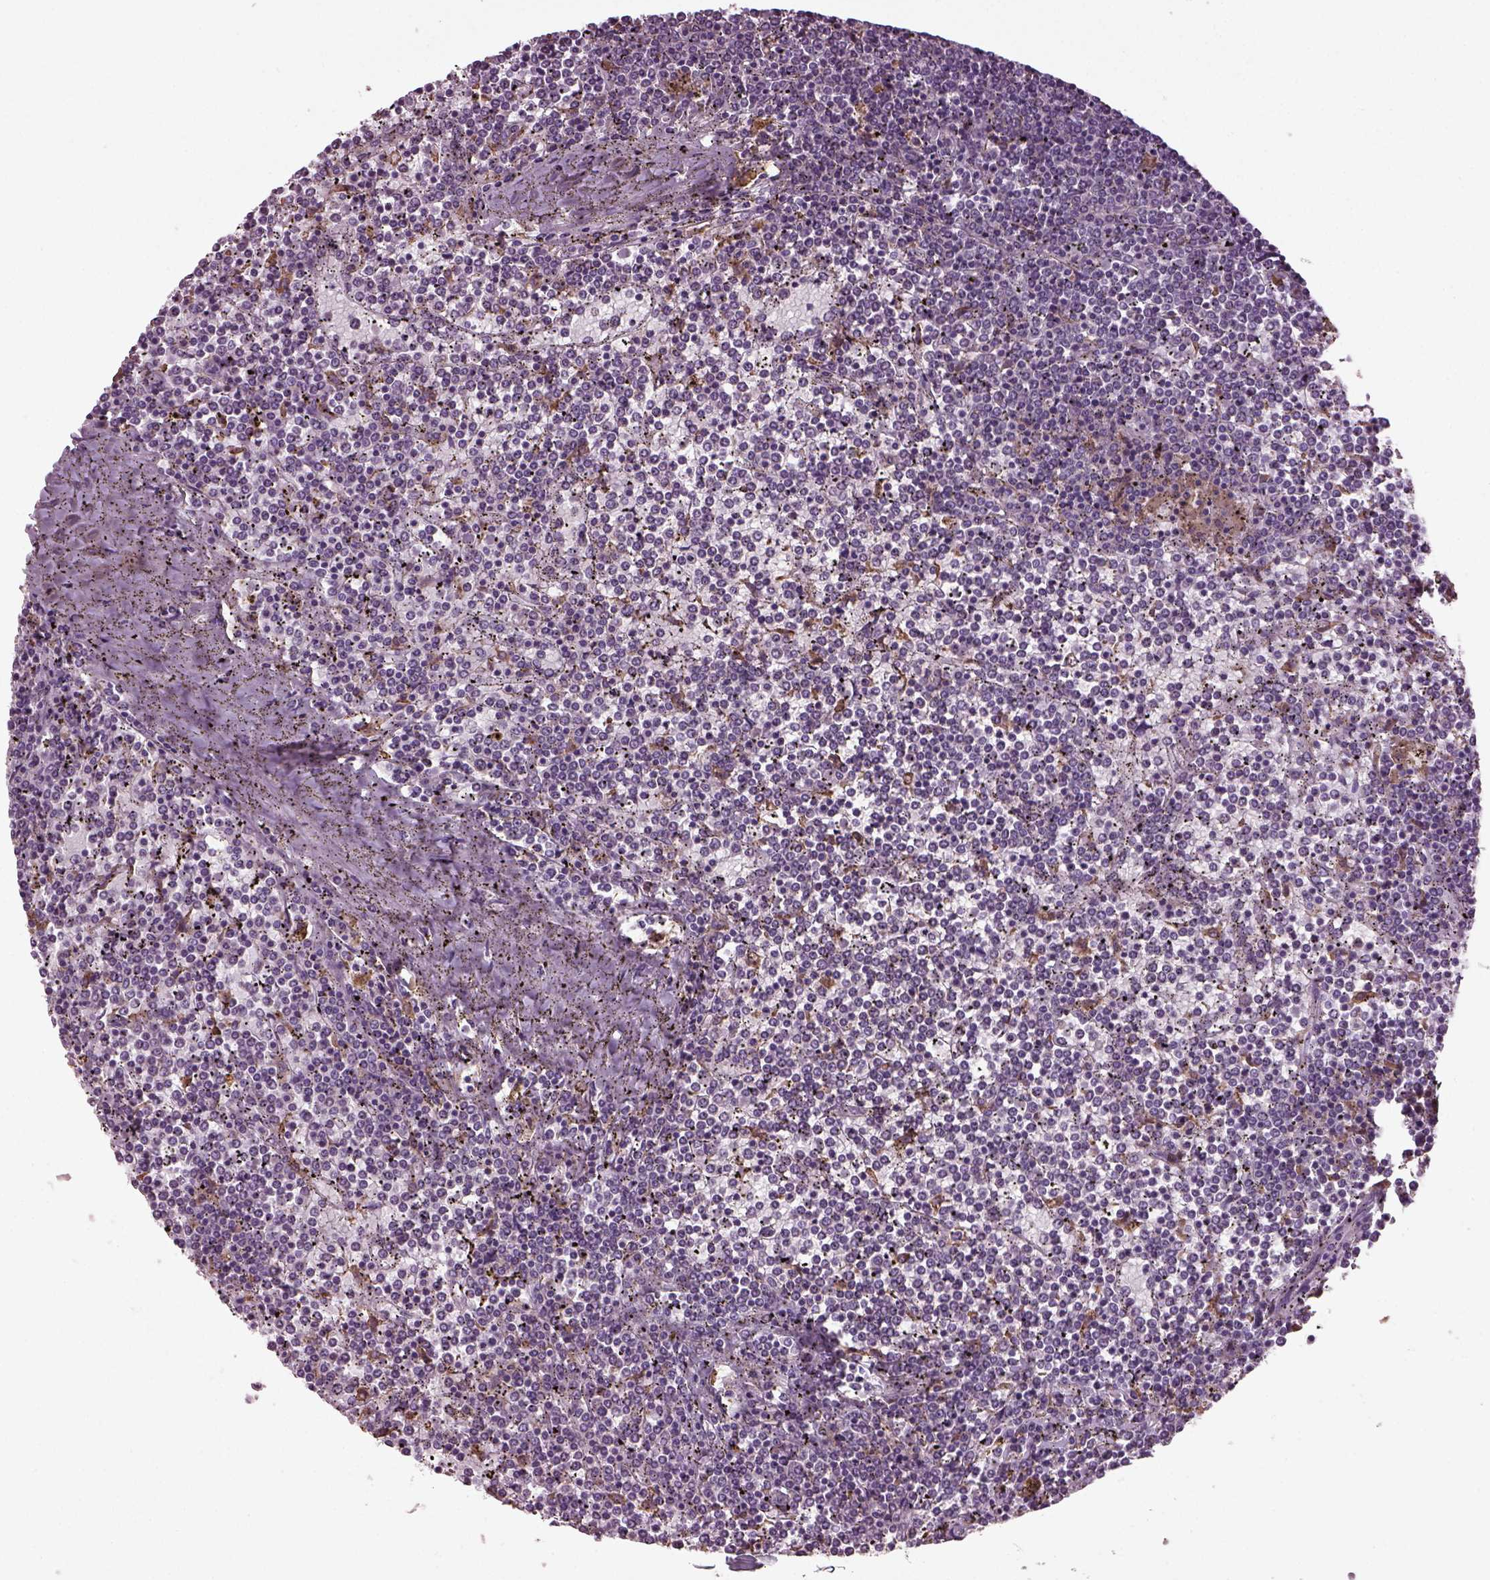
{"staining": {"intensity": "negative", "quantity": "none", "location": "none"}, "tissue": "lymphoma", "cell_type": "Tumor cells", "image_type": "cancer", "snomed": [{"axis": "morphology", "description": "Malignant lymphoma, non-Hodgkin's type, Low grade"}, {"axis": "topography", "description": "Spleen"}], "caption": "Immunohistochemistry (IHC) of malignant lymphoma, non-Hodgkin's type (low-grade) demonstrates no staining in tumor cells.", "gene": "TMEM231", "patient": {"sex": "female", "age": 19}}